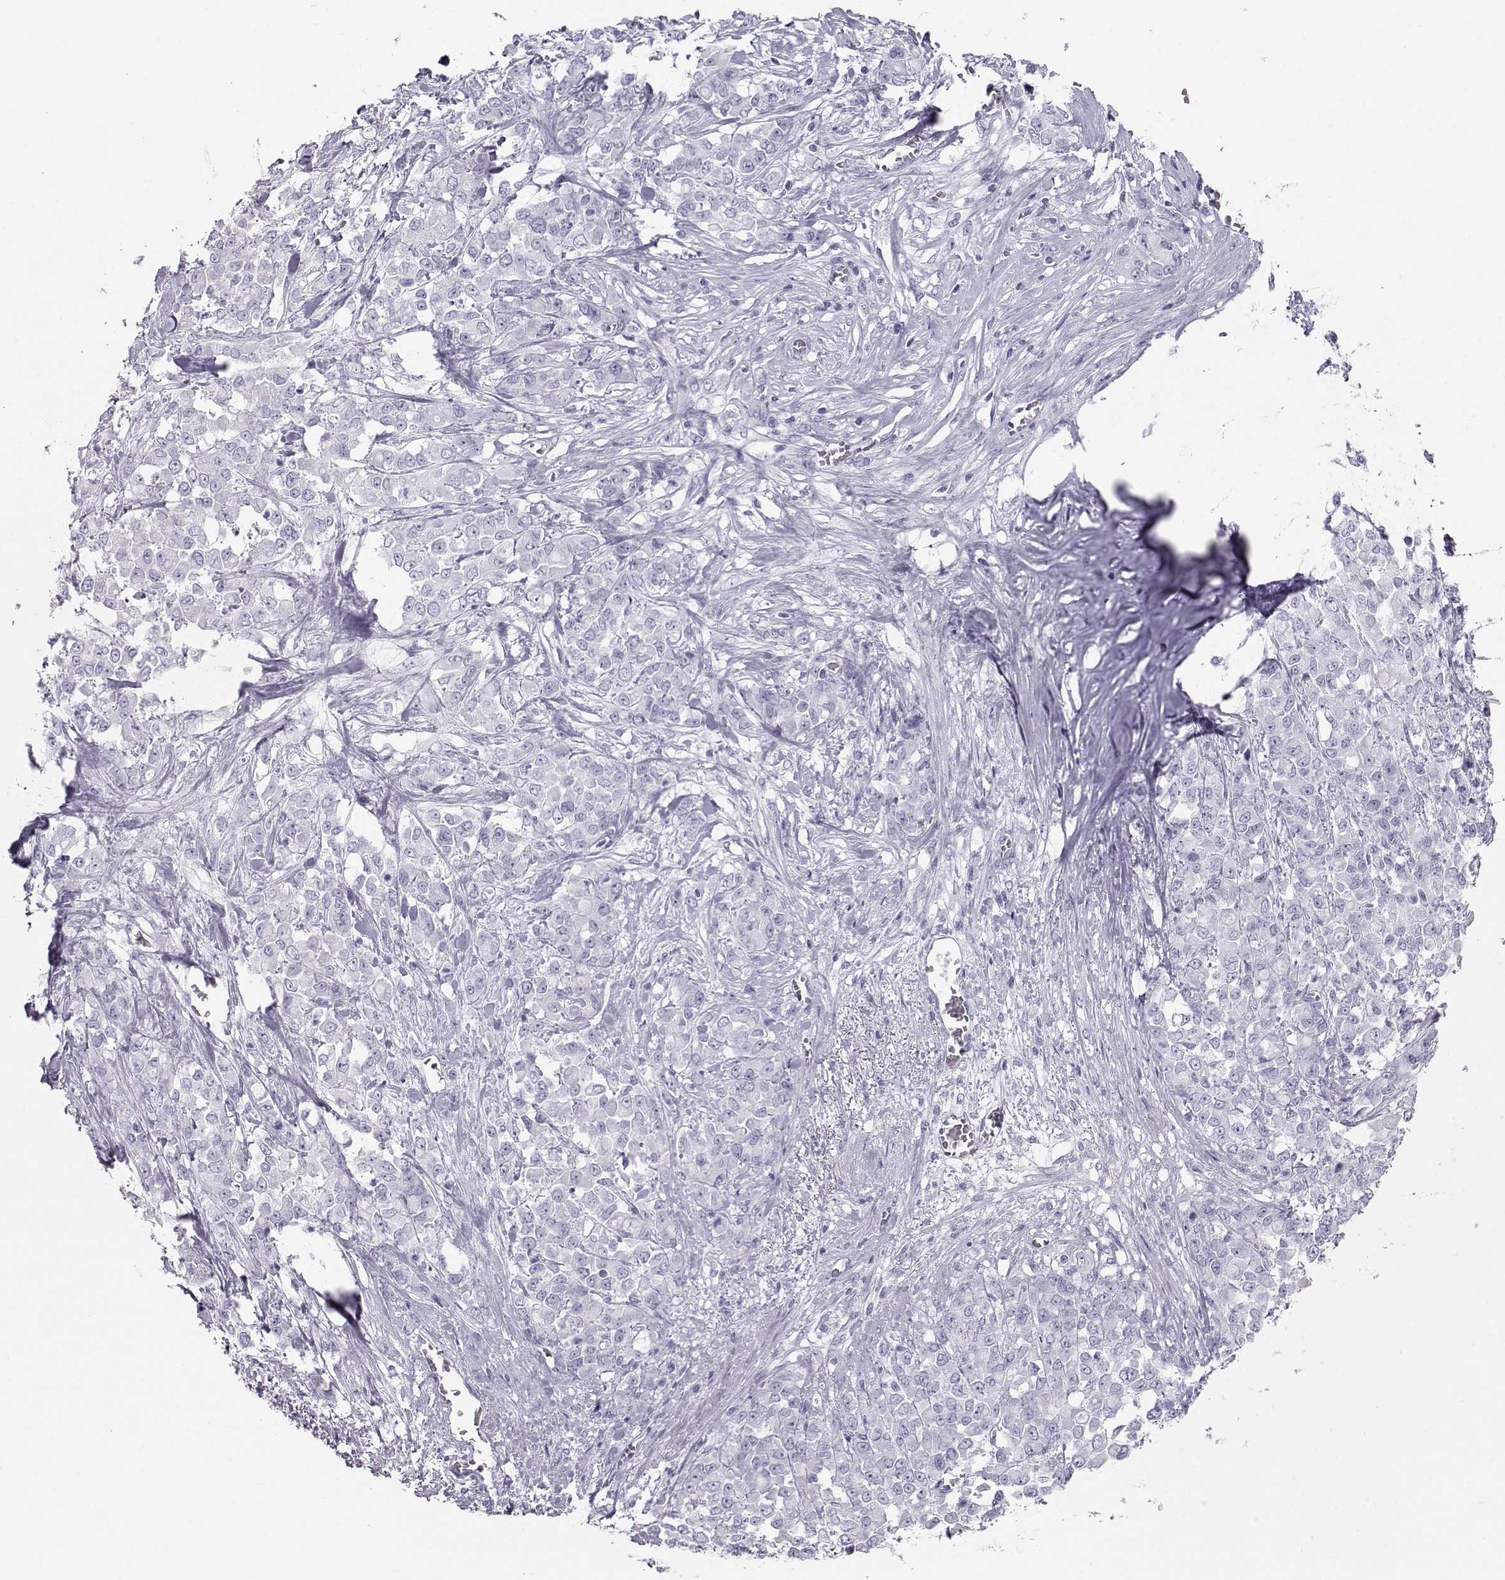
{"staining": {"intensity": "negative", "quantity": "none", "location": "none"}, "tissue": "stomach cancer", "cell_type": "Tumor cells", "image_type": "cancer", "snomed": [{"axis": "morphology", "description": "Adenocarcinoma, NOS"}, {"axis": "topography", "description": "Stomach"}], "caption": "High power microscopy histopathology image of an immunohistochemistry (IHC) histopathology image of stomach cancer, revealing no significant positivity in tumor cells.", "gene": "RD3", "patient": {"sex": "female", "age": 76}}